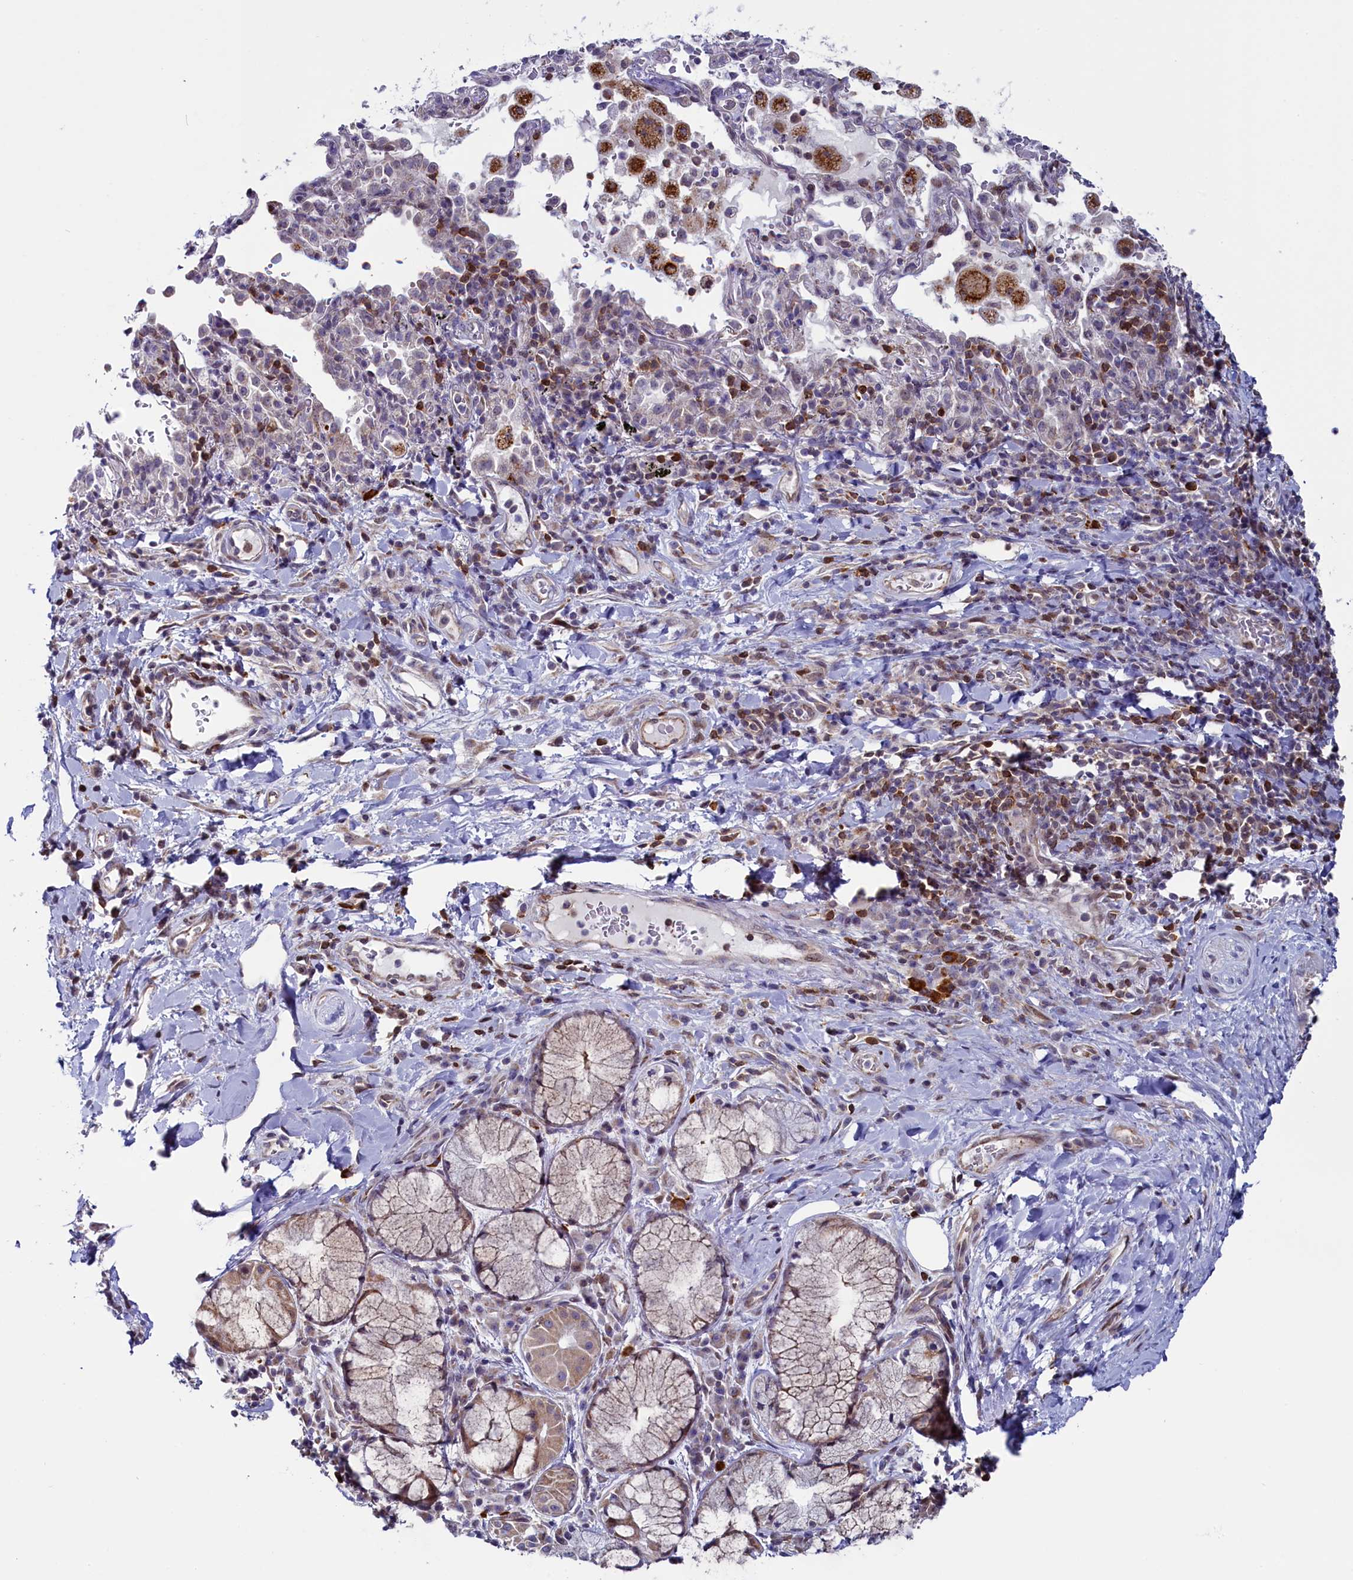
{"staining": {"intensity": "negative", "quantity": "none", "location": "none"}, "tissue": "adipose tissue", "cell_type": "Adipocytes", "image_type": "normal", "snomed": [{"axis": "morphology", "description": "Normal tissue, NOS"}, {"axis": "morphology", "description": "Squamous cell carcinoma, NOS"}, {"axis": "topography", "description": "Bronchus"}, {"axis": "topography", "description": "Lung"}], "caption": "IHC of normal human adipose tissue shows no positivity in adipocytes. (Immunohistochemistry (ihc), brightfield microscopy, high magnification).", "gene": "CIAPIN1", "patient": {"sex": "male", "age": 64}}